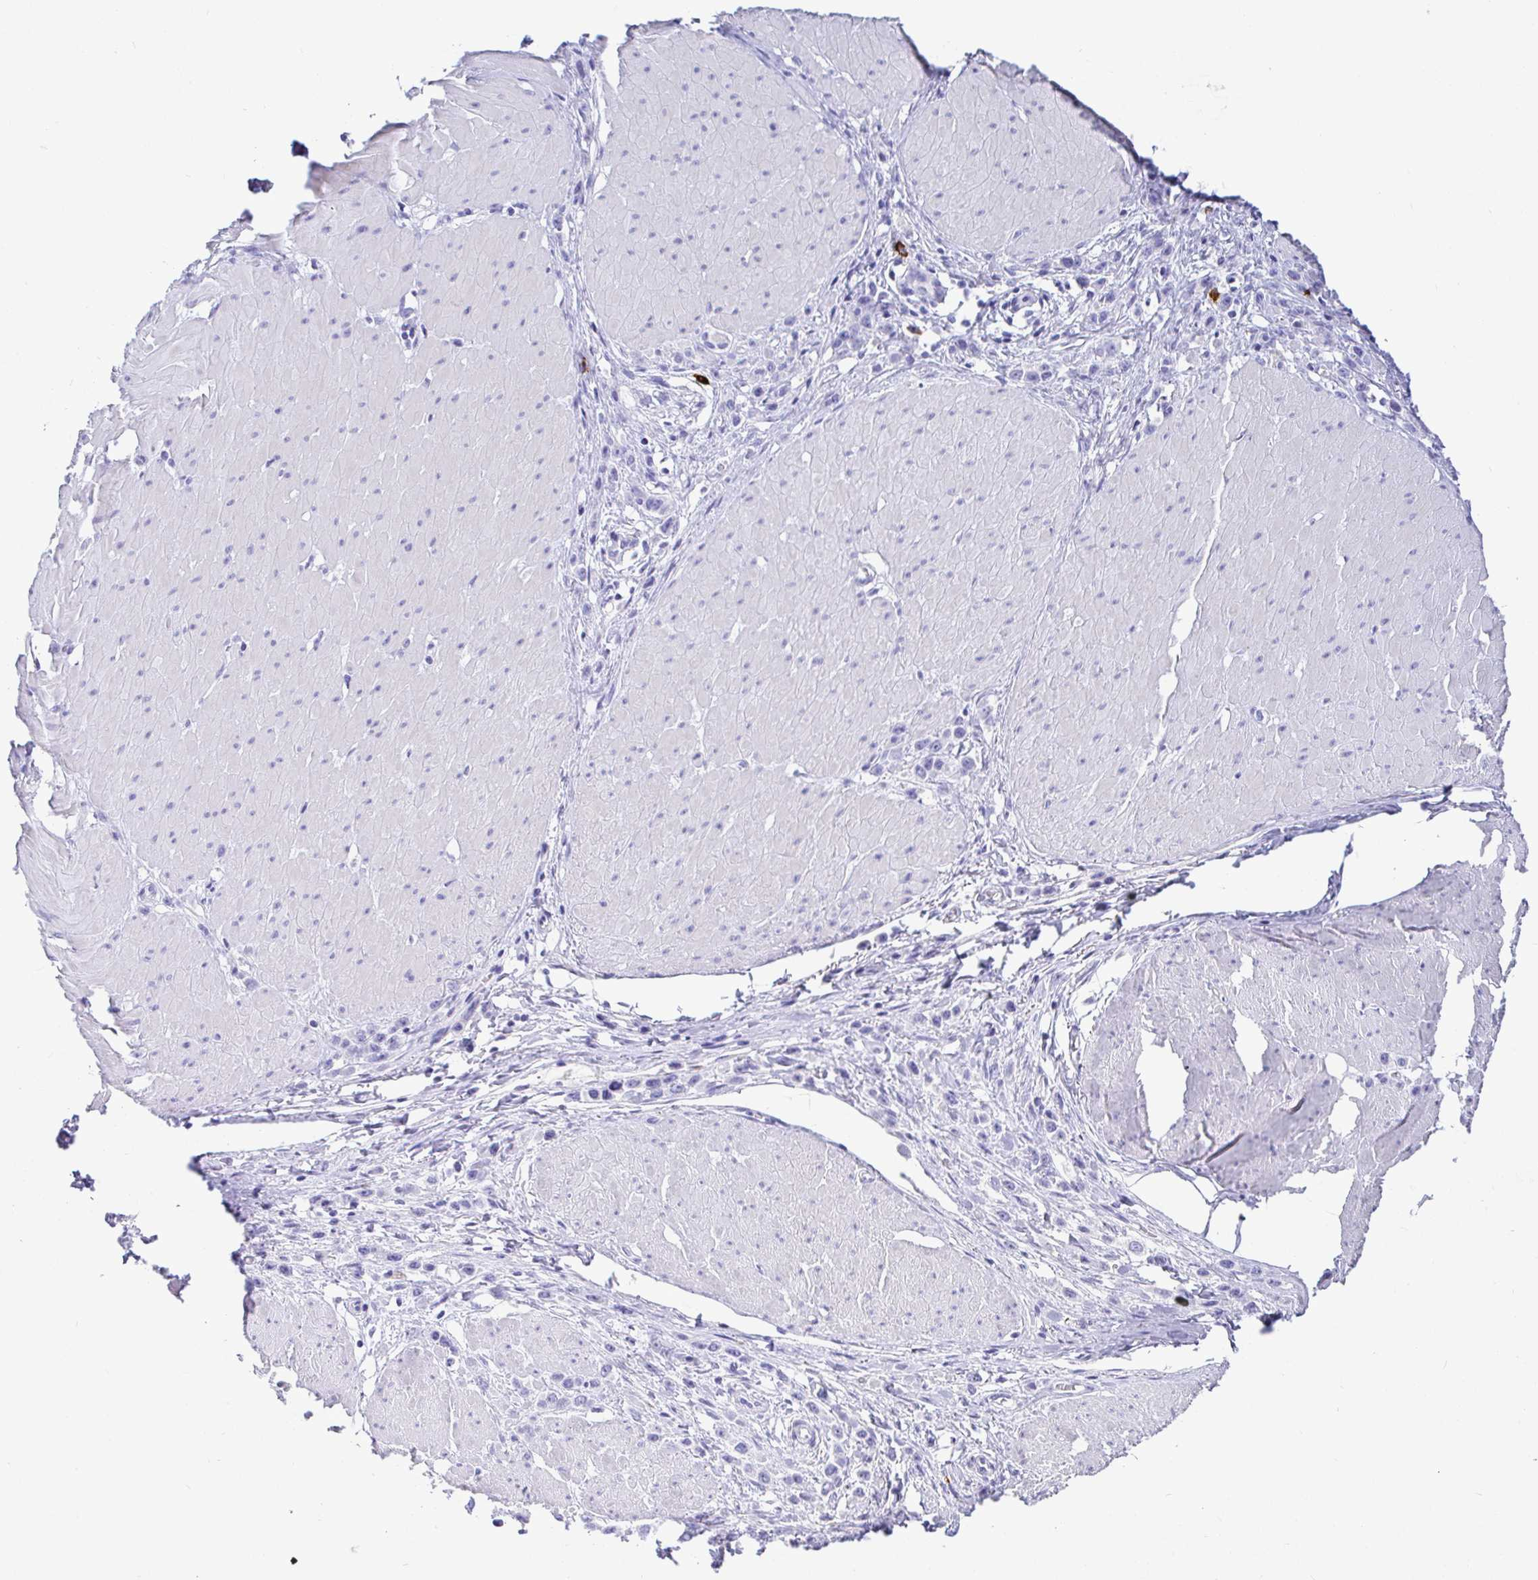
{"staining": {"intensity": "negative", "quantity": "none", "location": "none"}, "tissue": "stomach cancer", "cell_type": "Tumor cells", "image_type": "cancer", "snomed": [{"axis": "morphology", "description": "Adenocarcinoma, NOS"}, {"axis": "topography", "description": "Stomach"}], "caption": "The micrograph reveals no significant expression in tumor cells of adenocarcinoma (stomach). The staining was performed using DAB (3,3'-diaminobenzidine) to visualize the protein expression in brown, while the nuclei were stained in blue with hematoxylin (Magnification: 20x).", "gene": "CCDC62", "patient": {"sex": "male", "age": 47}}